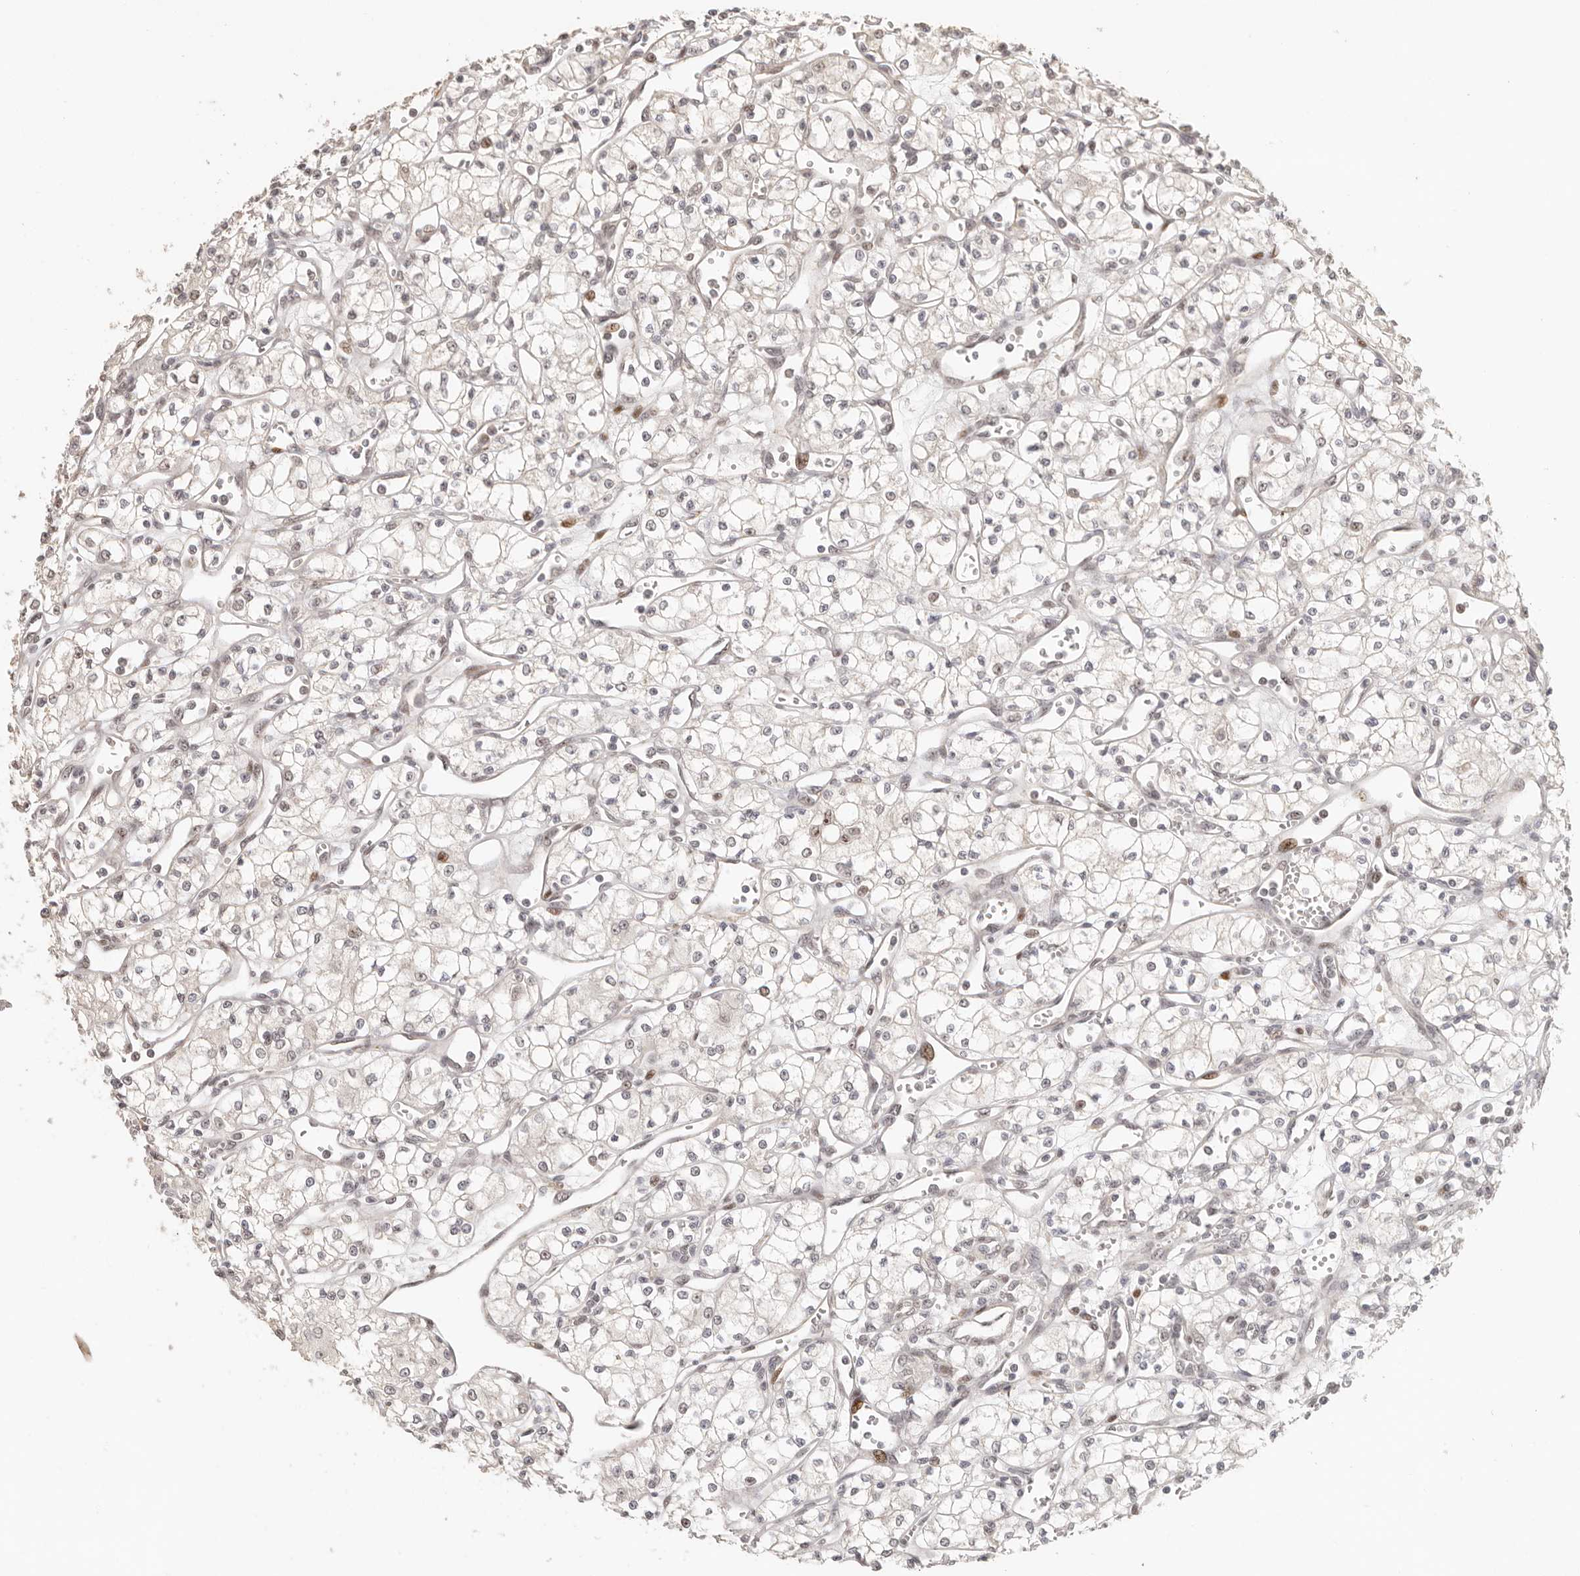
{"staining": {"intensity": "moderate", "quantity": "<25%", "location": "nuclear"}, "tissue": "renal cancer", "cell_type": "Tumor cells", "image_type": "cancer", "snomed": [{"axis": "morphology", "description": "Adenocarcinoma, NOS"}, {"axis": "topography", "description": "Kidney"}], "caption": "Tumor cells show low levels of moderate nuclear staining in about <25% of cells in renal cancer (adenocarcinoma).", "gene": "GPBP1L1", "patient": {"sex": "male", "age": 59}}